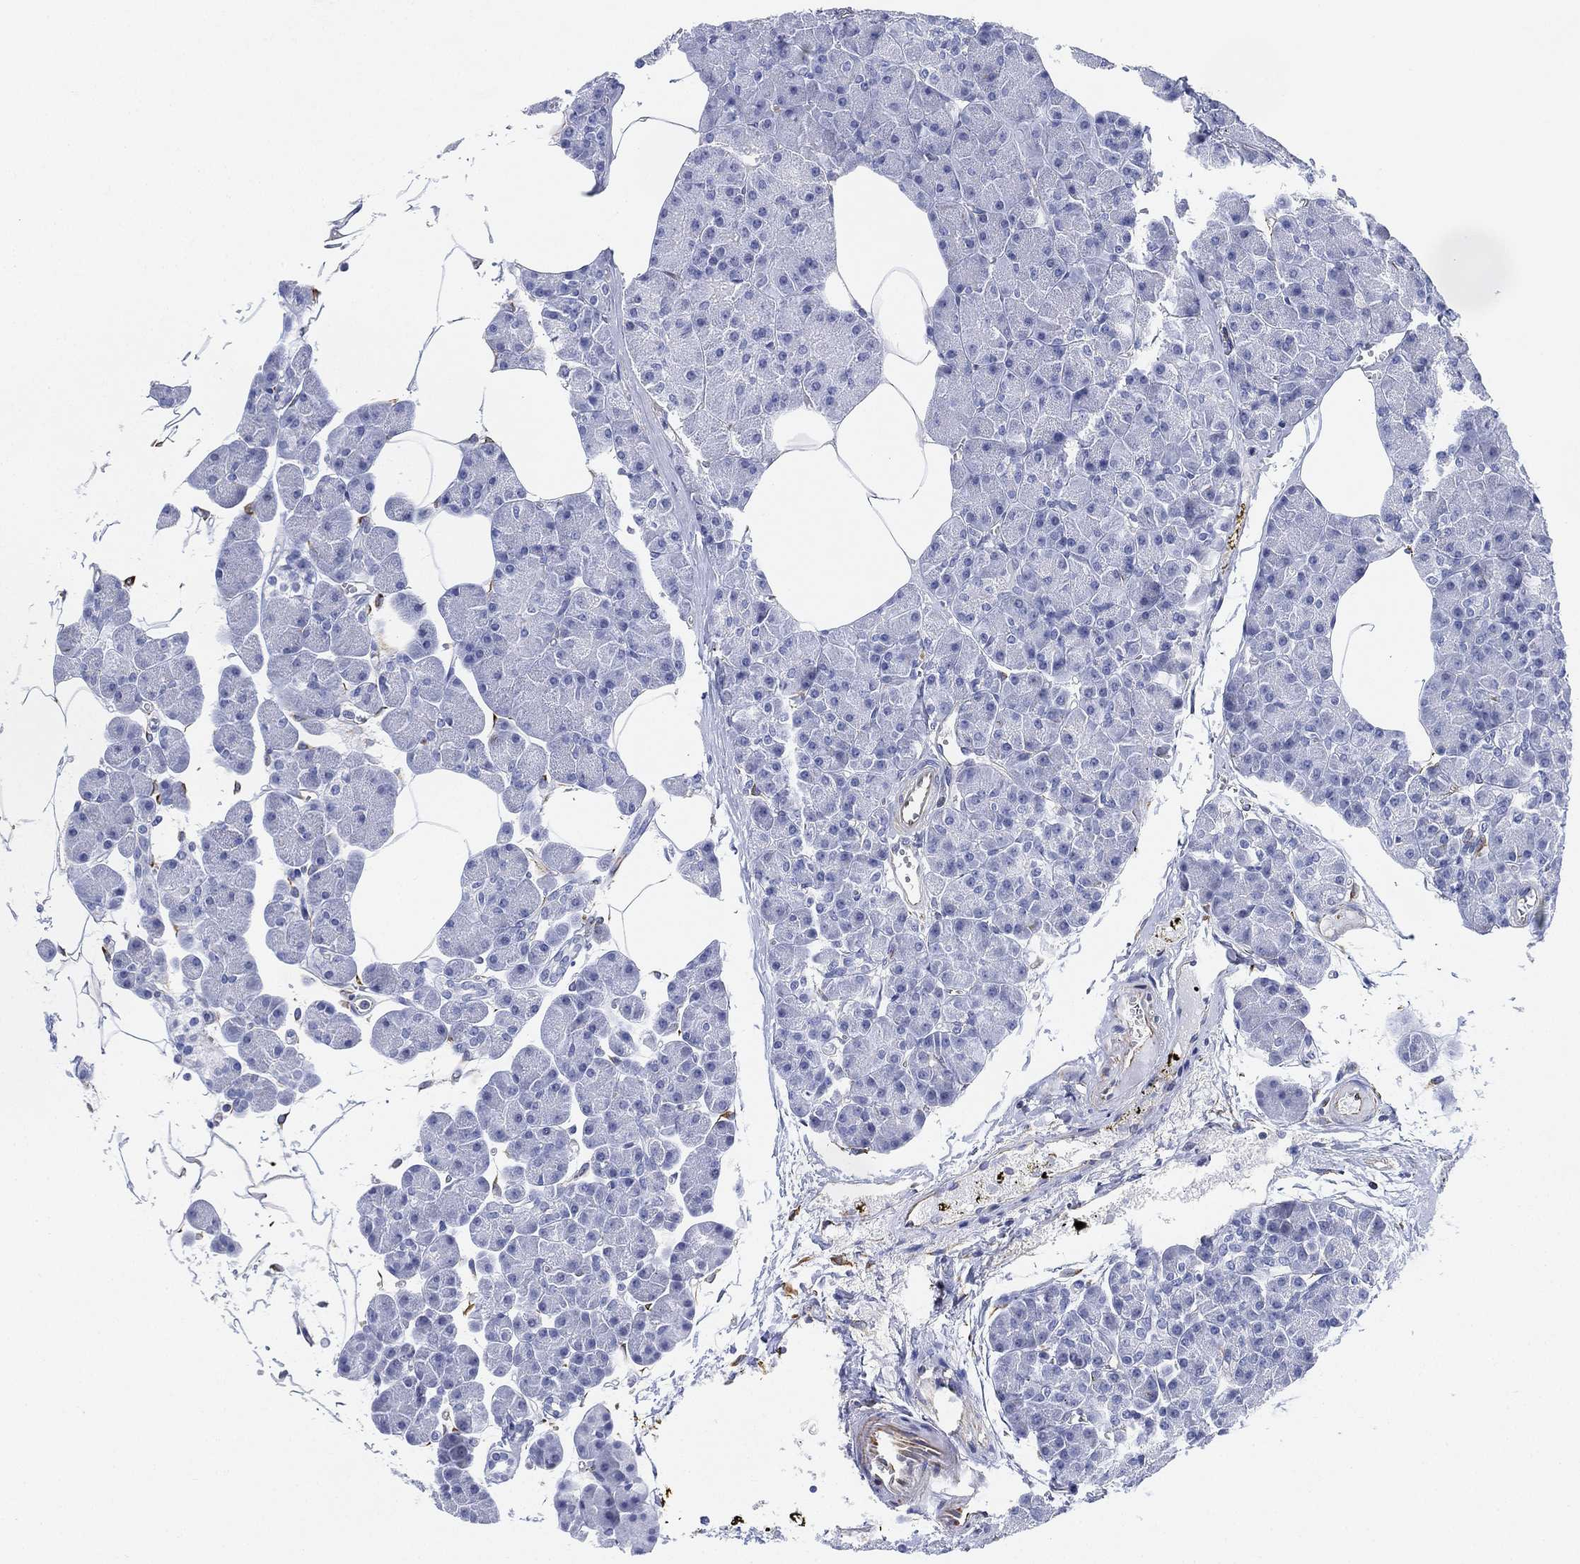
{"staining": {"intensity": "negative", "quantity": "none", "location": "none"}, "tissue": "pancreas", "cell_type": "Exocrine glandular cells", "image_type": "normal", "snomed": [{"axis": "morphology", "description": "Normal tissue, NOS"}, {"axis": "topography", "description": "Pancreas"}], "caption": "Protein analysis of benign pancreas demonstrates no significant staining in exocrine glandular cells. The staining was performed using DAB (3,3'-diaminobenzidine) to visualize the protein expression in brown, while the nuclei were stained in blue with hematoxylin (Magnification: 20x).", "gene": "PSKH2", "patient": {"sex": "female", "age": 45}}